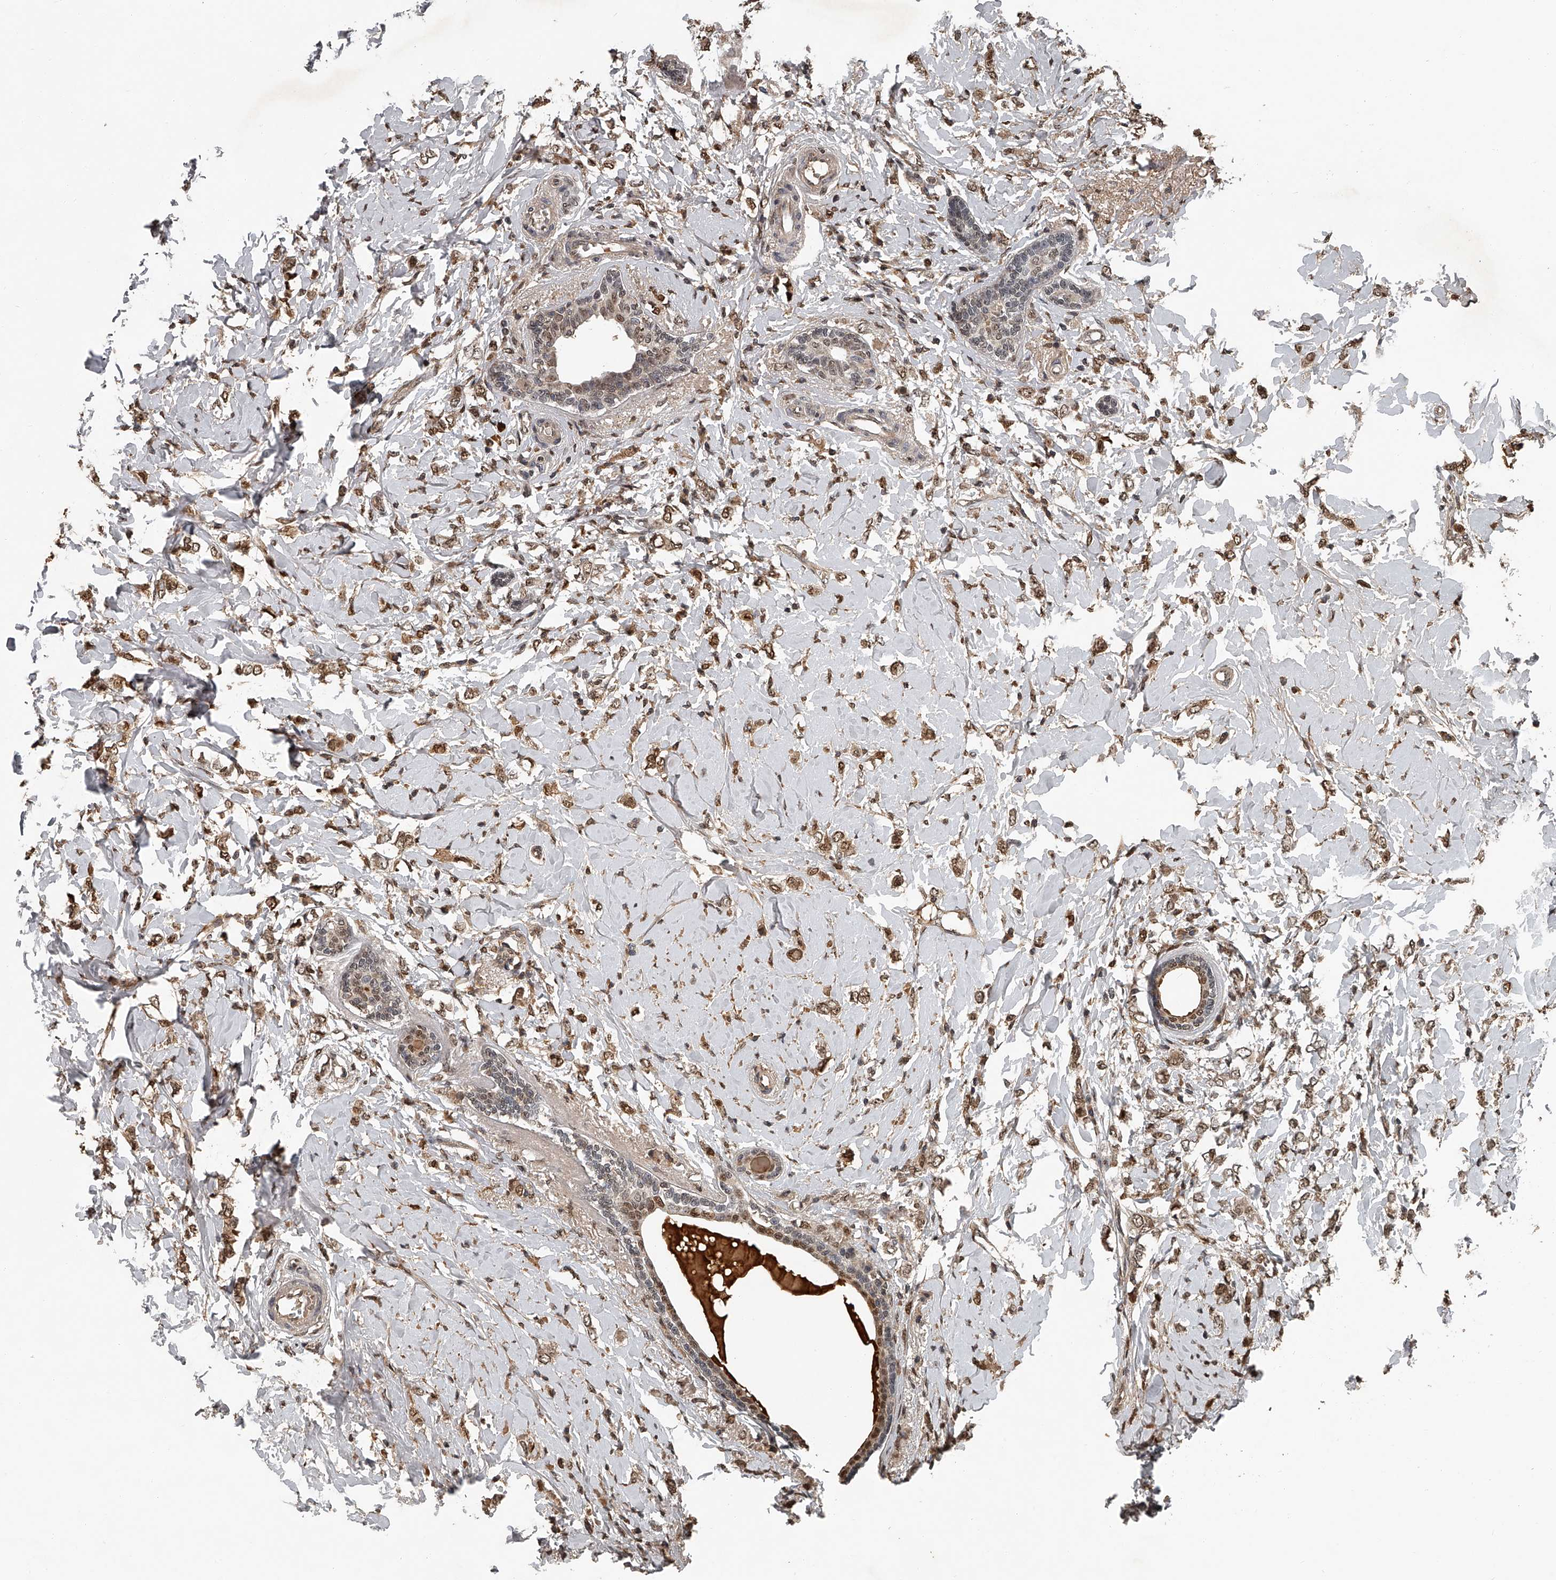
{"staining": {"intensity": "moderate", "quantity": ">75%", "location": "cytoplasmic/membranous,nuclear"}, "tissue": "breast cancer", "cell_type": "Tumor cells", "image_type": "cancer", "snomed": [{"axis": "morphology", "description": "Normal tissue, NOS"}, {"axis": "morphology", "description": "Lobular carcinoma"}, {"axis": "topography", "description": "Breast"}], "caption": "Breast cancer (lobular carcinoma) tissue exhibits moderate cytoplasmic/membranous and nuclear expression in about >75% of tumor cells, visualized by immunohistochemistry. The protein of interest is stained brown, and the nuclei are stained in blue (DAB IHC with brightfield microscopy, high magnification).", "gene": "PLEKHG1", "patient": {"sex": "female", "age": 47}}